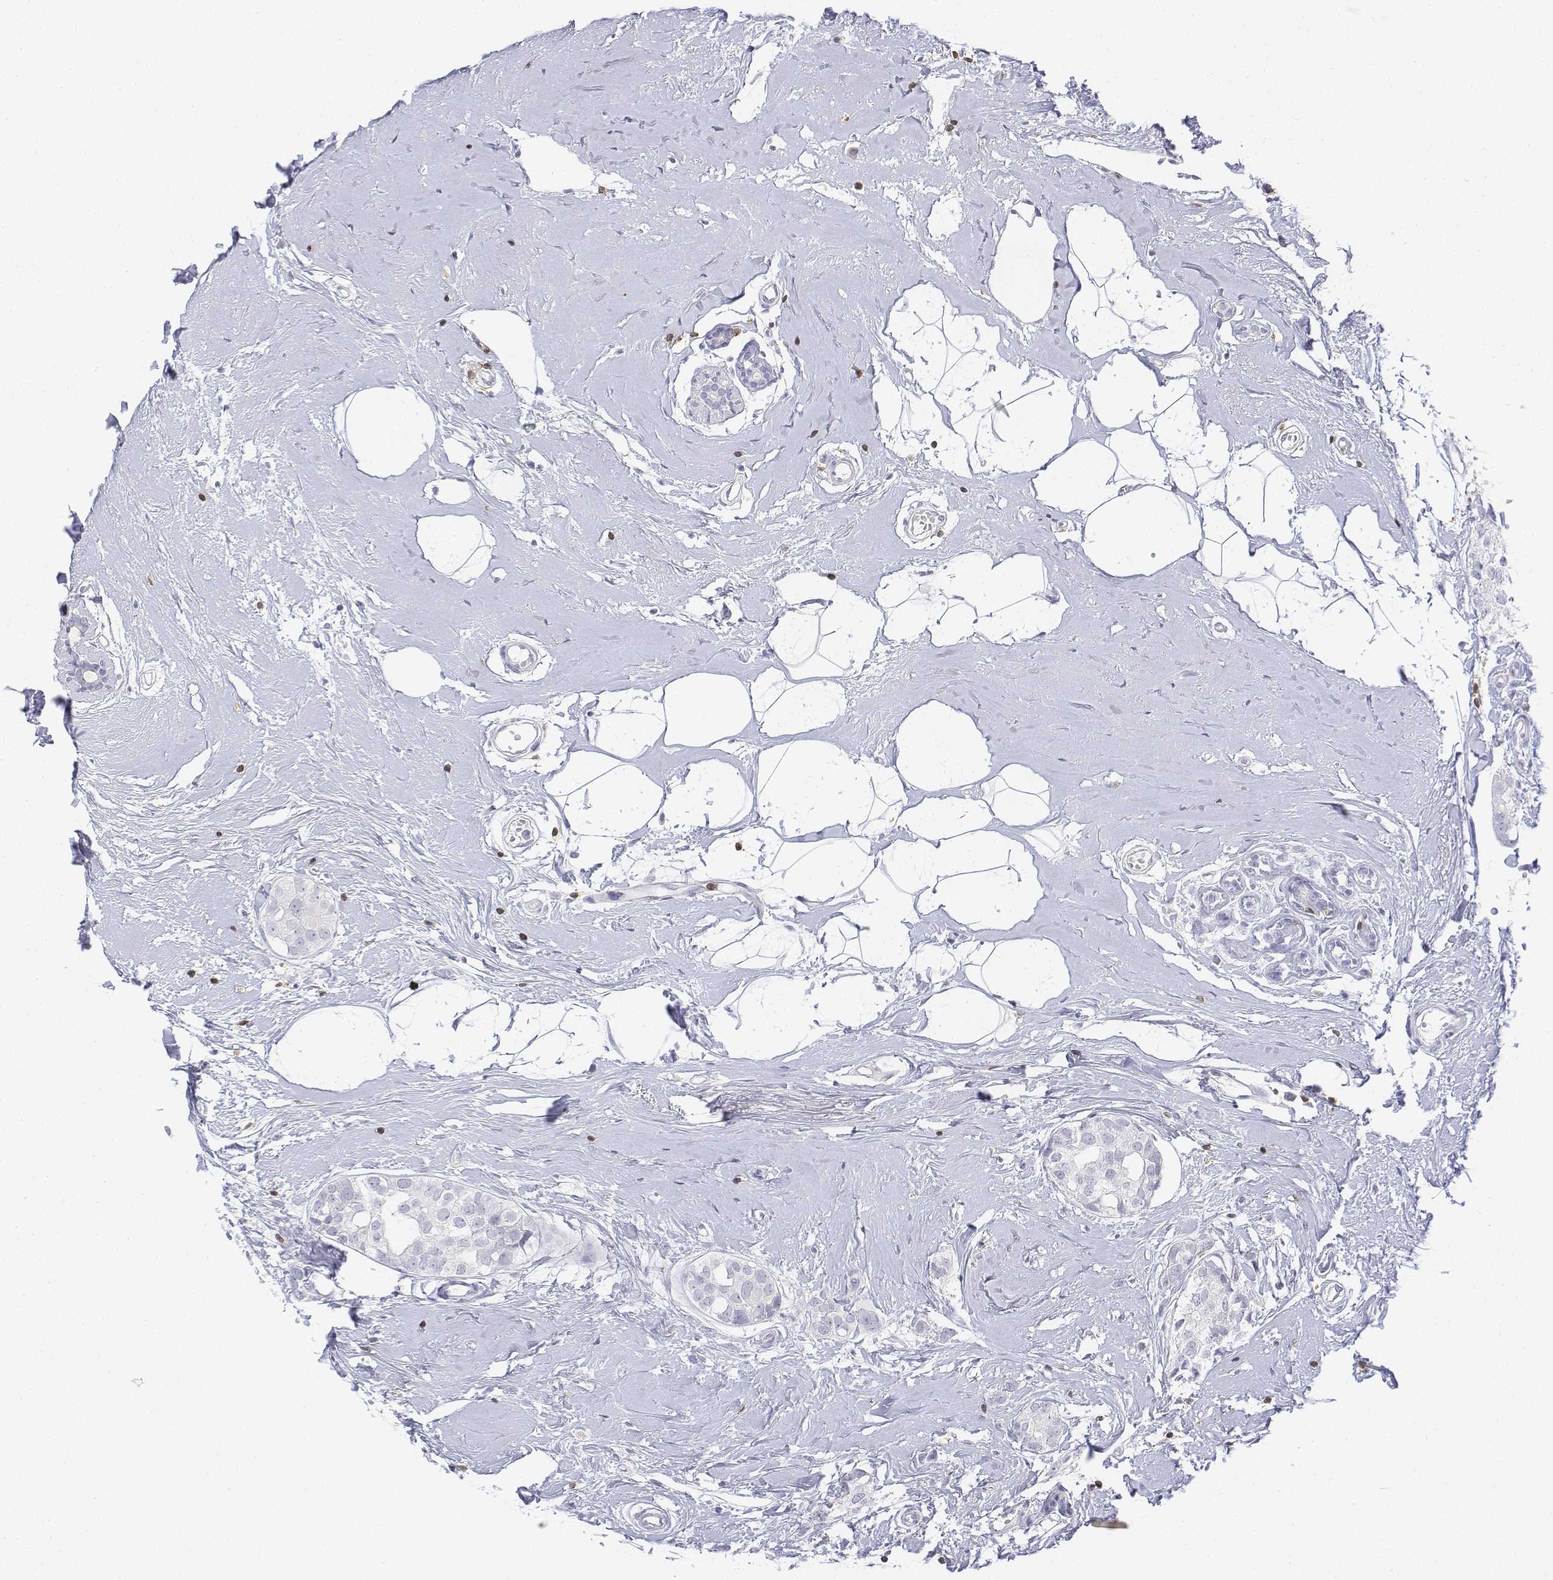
{"staining": {"intensity": "negative", "quantity": "none", "location": "none"}, "tissue": "breast cancer", "cell_type": "Tumor cells", "image_type": "cancer", "snomed": [{"axis": "morphology", "description": "Duct carcinoma"}, {"axis": "topography", "description": "Breast"}], "caption": "Immunohistochemical staining of human breast cancer reveals no significant positivity in tumor cells.", "gene": "CD3E", "patient": {"sex": "female", "age": 40}}